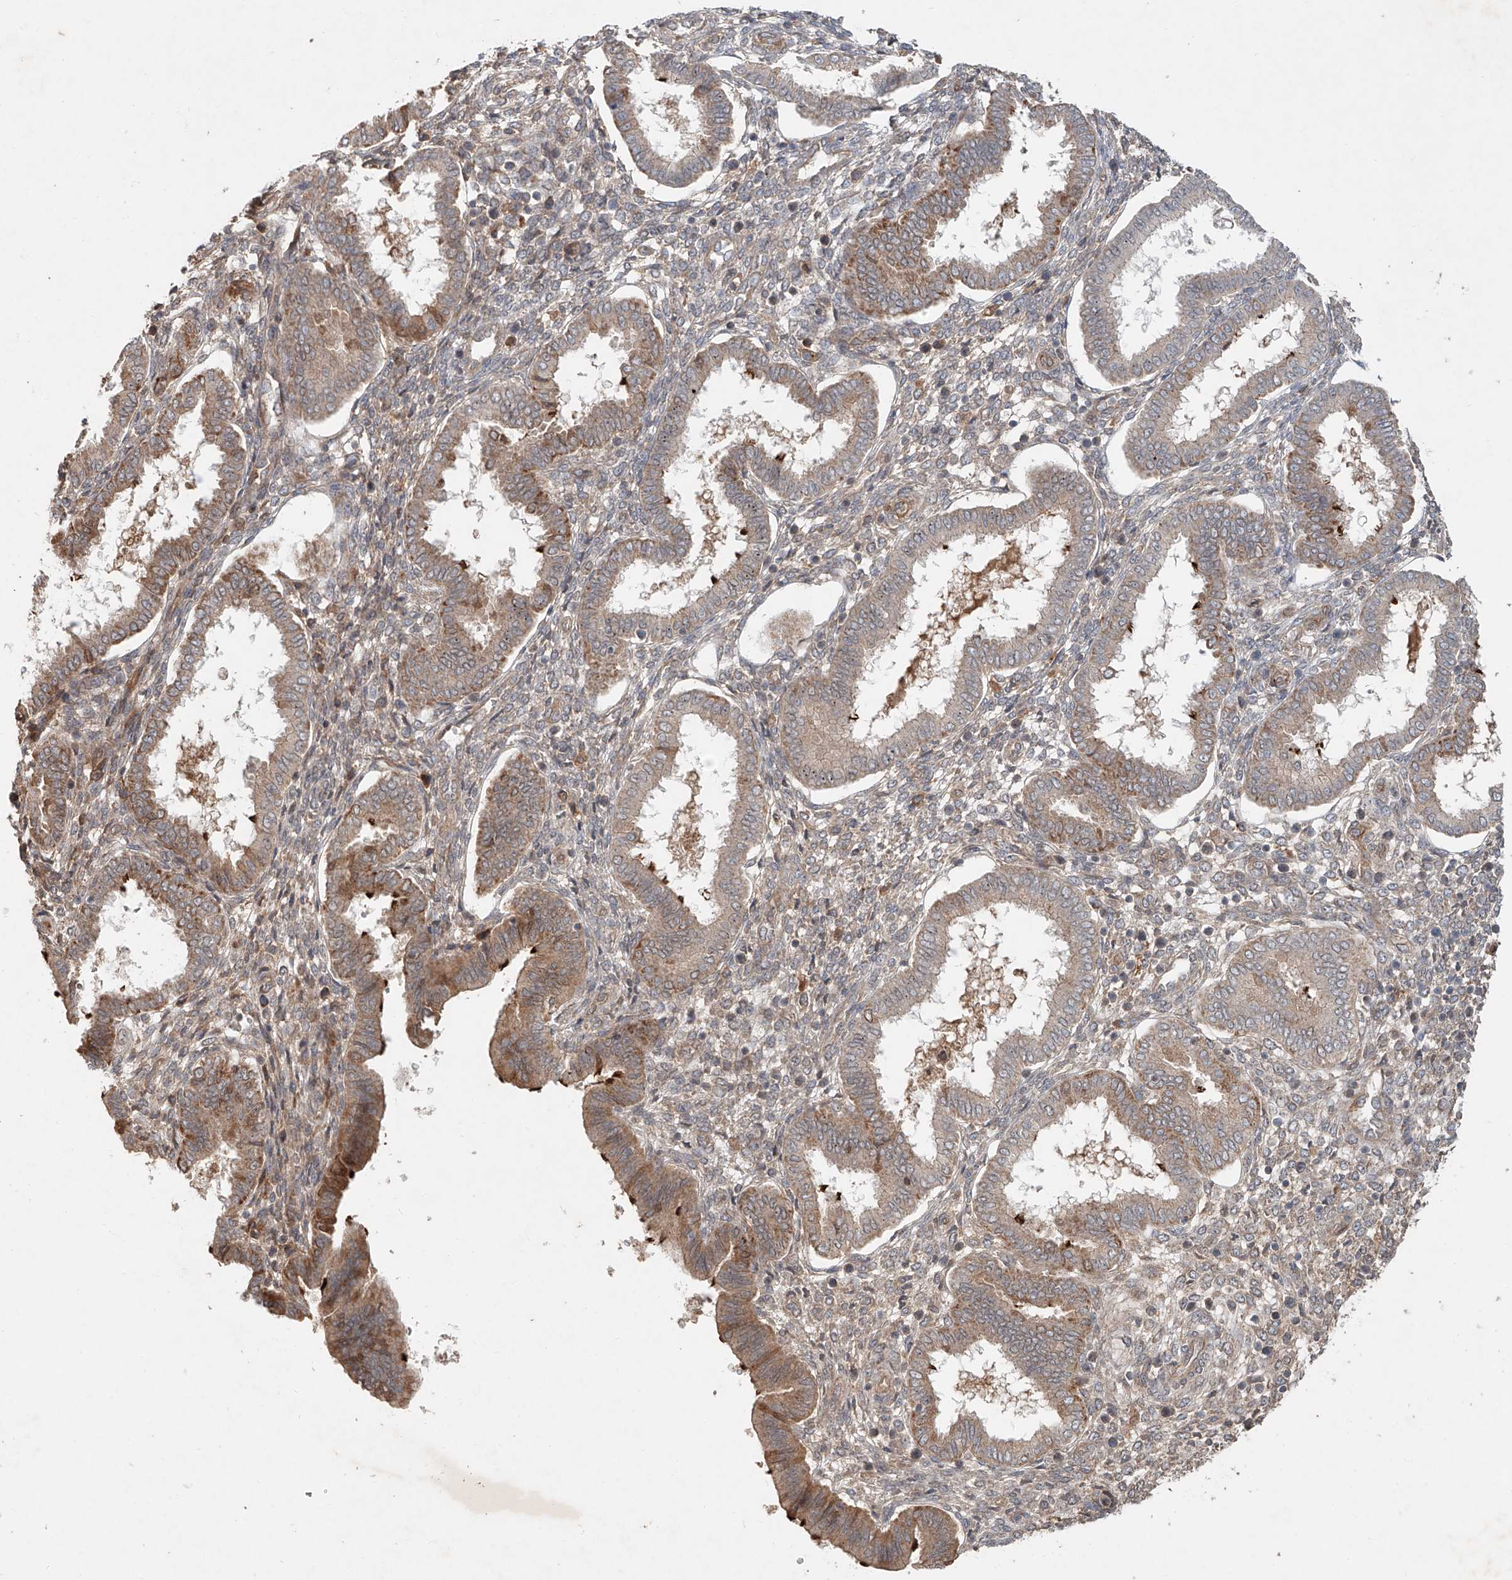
{"staining": {"intensity": "weak", "quantity": "25%-75%", "location": "cytoplasmic/membranous"}, "tissue": "endometrium", "cell_type": "Cells in endometrial stroma", "image_type": "normal", "snomed": [{"axis": "morphology", "description": "Normal tissue, NOS"}, {"axis": "topography", "description": "Endometrium"}], "caption": "A micrograph showing weak cytoplasmic/membranous expression in about 25%-75% of cells in endometrial stroma in normal endometrium, as visualized by brown immunohistochemical staining.", "gene": "IER5", "patient": {"sex": "female", "age": 24}}